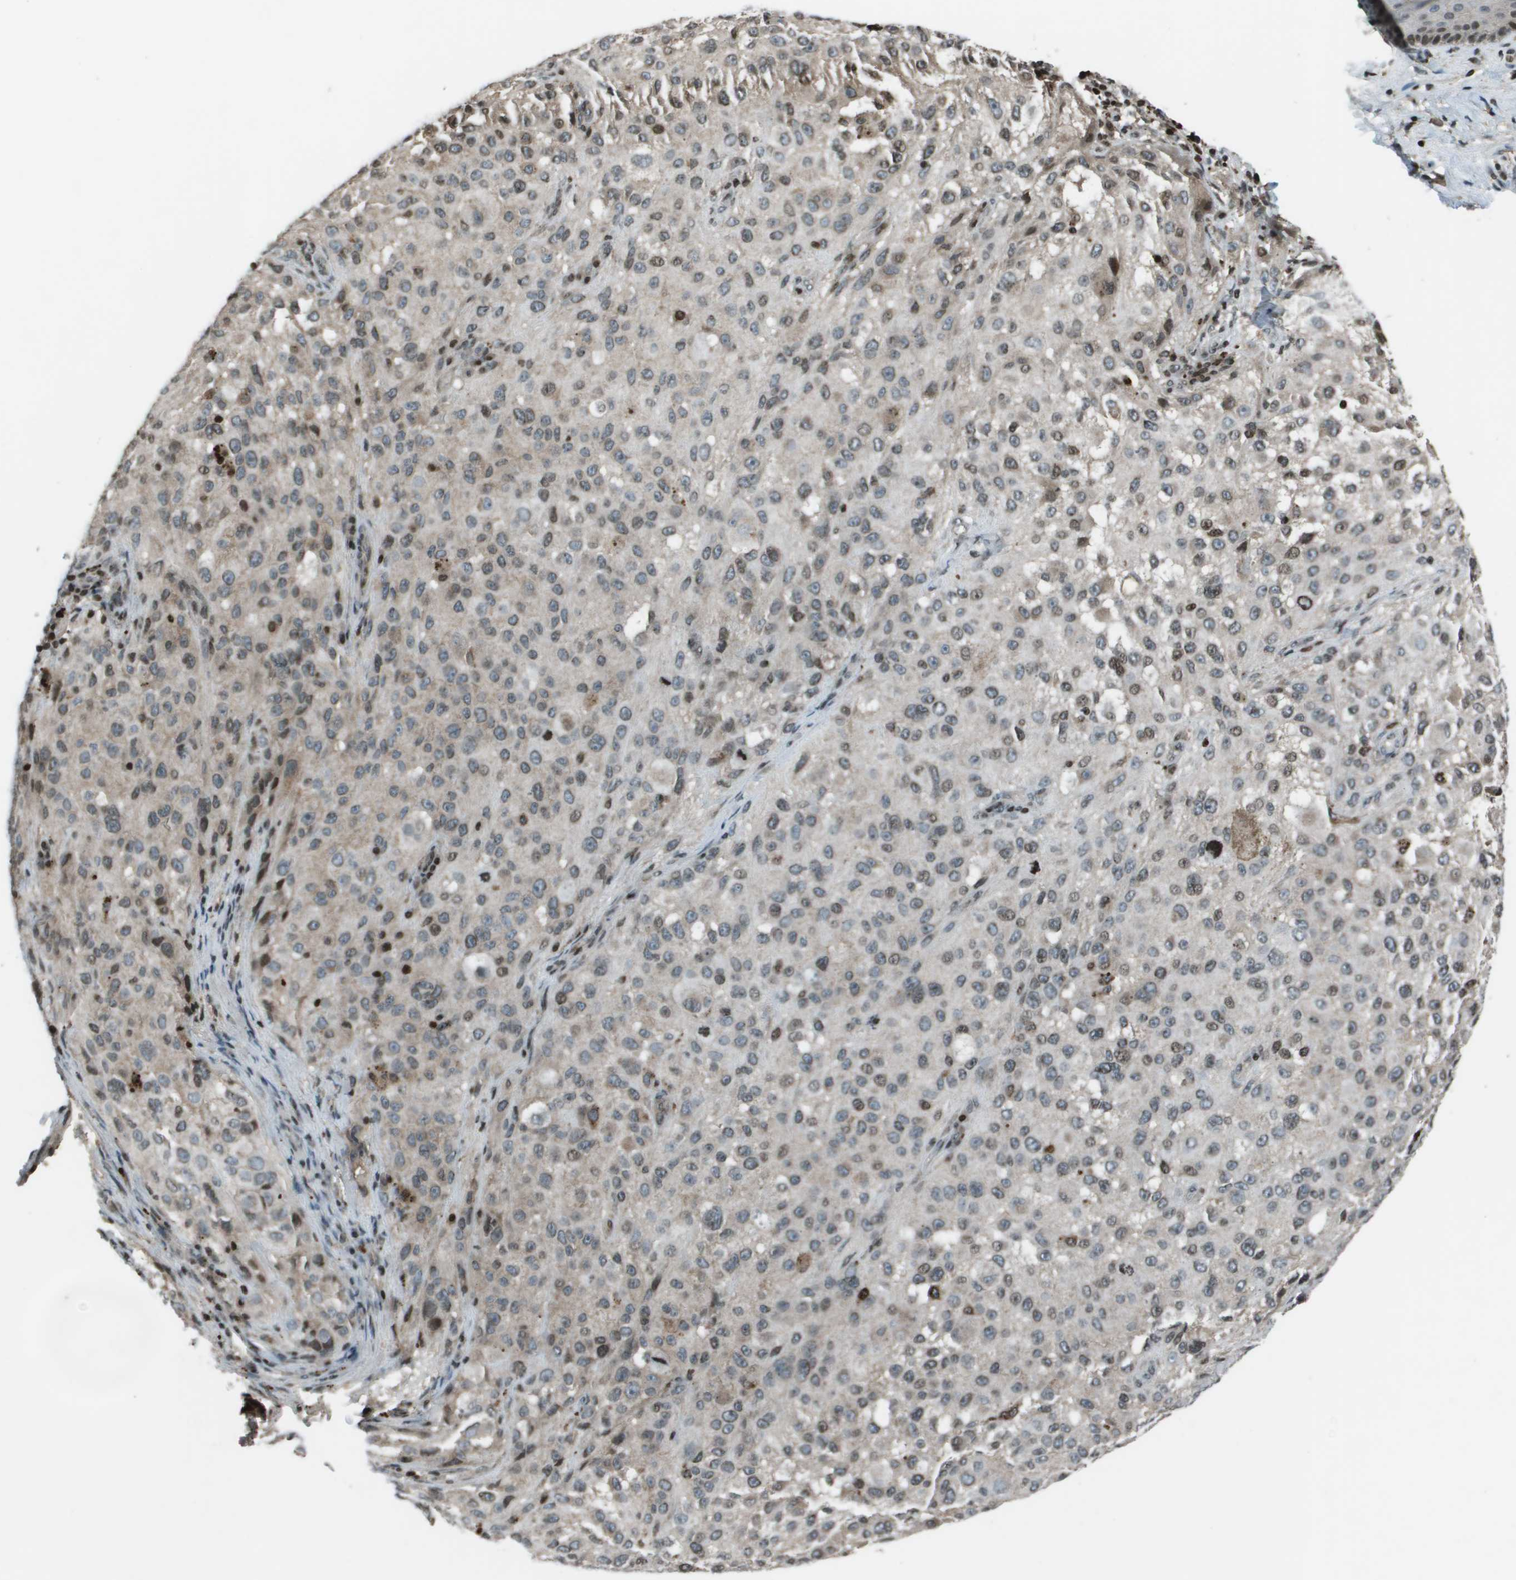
{"staining": {"intensity": "weak", "quantity": "<25%", "location": "cytoplasmic/membranous,nuclear"}, "tissue": "melanoma", "cell_type": "Tumor cells", "image_type": "cancer", "snomed": [{"axis": "morphology", "description": "Necrosis, NOS"}, {"axis": "morphology", "description": "Malignant melanoma, NOS"}, {"axis": "topography", "description": "Skin"}], "caption": "IHC image of neoplastic tissue: malignant melanoma stained with DAB displays no significant protein positivity in tumor cells.", "gene": "CXCL12", "patient": {"sex": "female", "age": 87}}